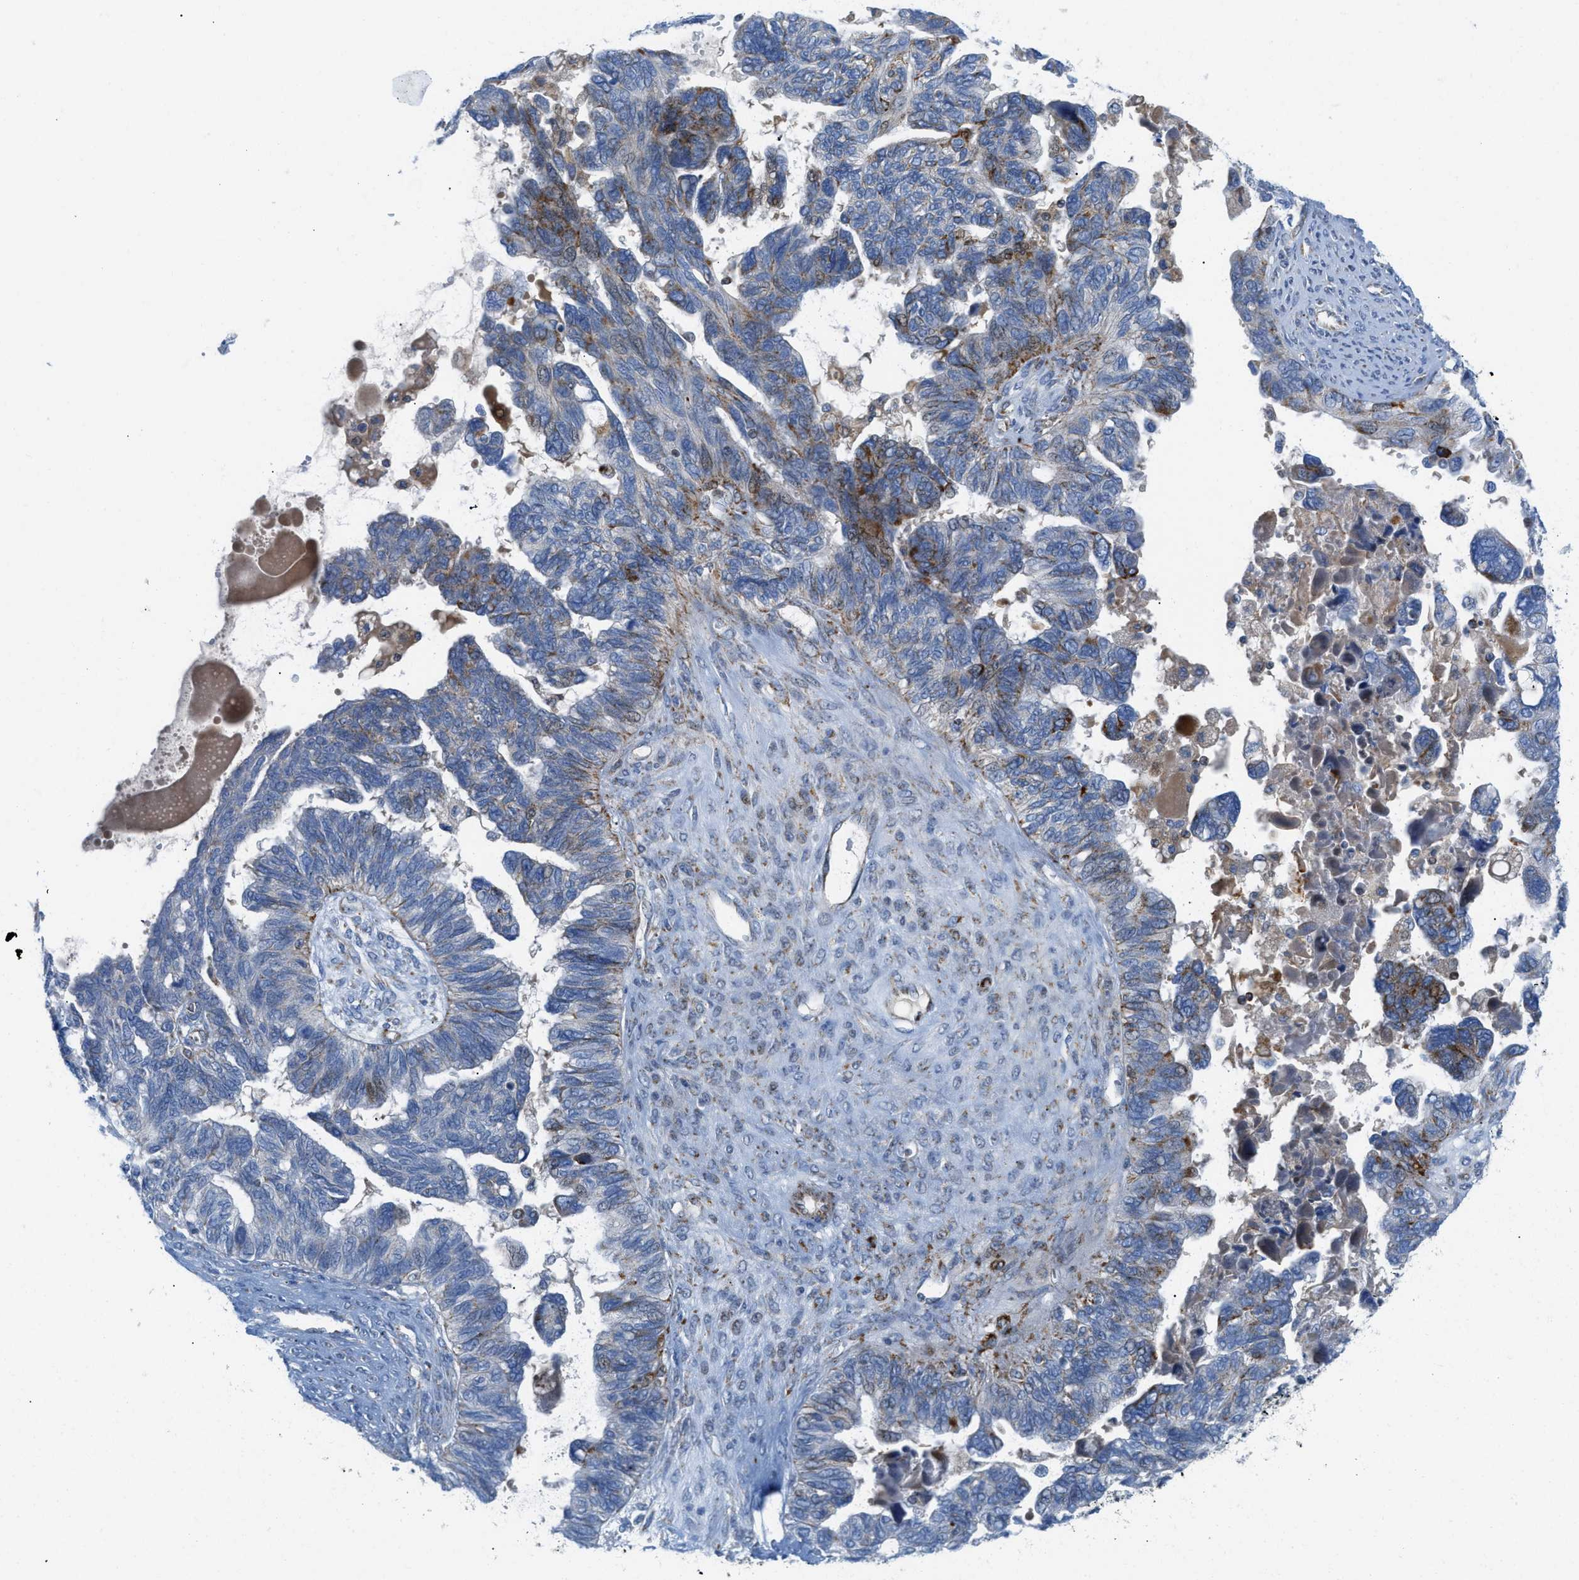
{"staining": {"intensity": "moderate", "quantity": "<25%", "location": "cytoplasmic/membranous"}, "tissue": "ovarian cancer", "cell_type": "Tumor cells", "image_type": "cancer", "snomed": [{"axis": "morphology", "description": "Cystadenocarcinoma, serous, NOS"}, {"axis": "topography", "description": "Ovary"}], "caption": "A brown stain labels moderate cytoplasmic/membranous expression of a protein in serous cystadenocarcinoma (ovarian) tumor cells.", "gene": "RBBP9", "patient": {"sex": "female", "age": 79}}